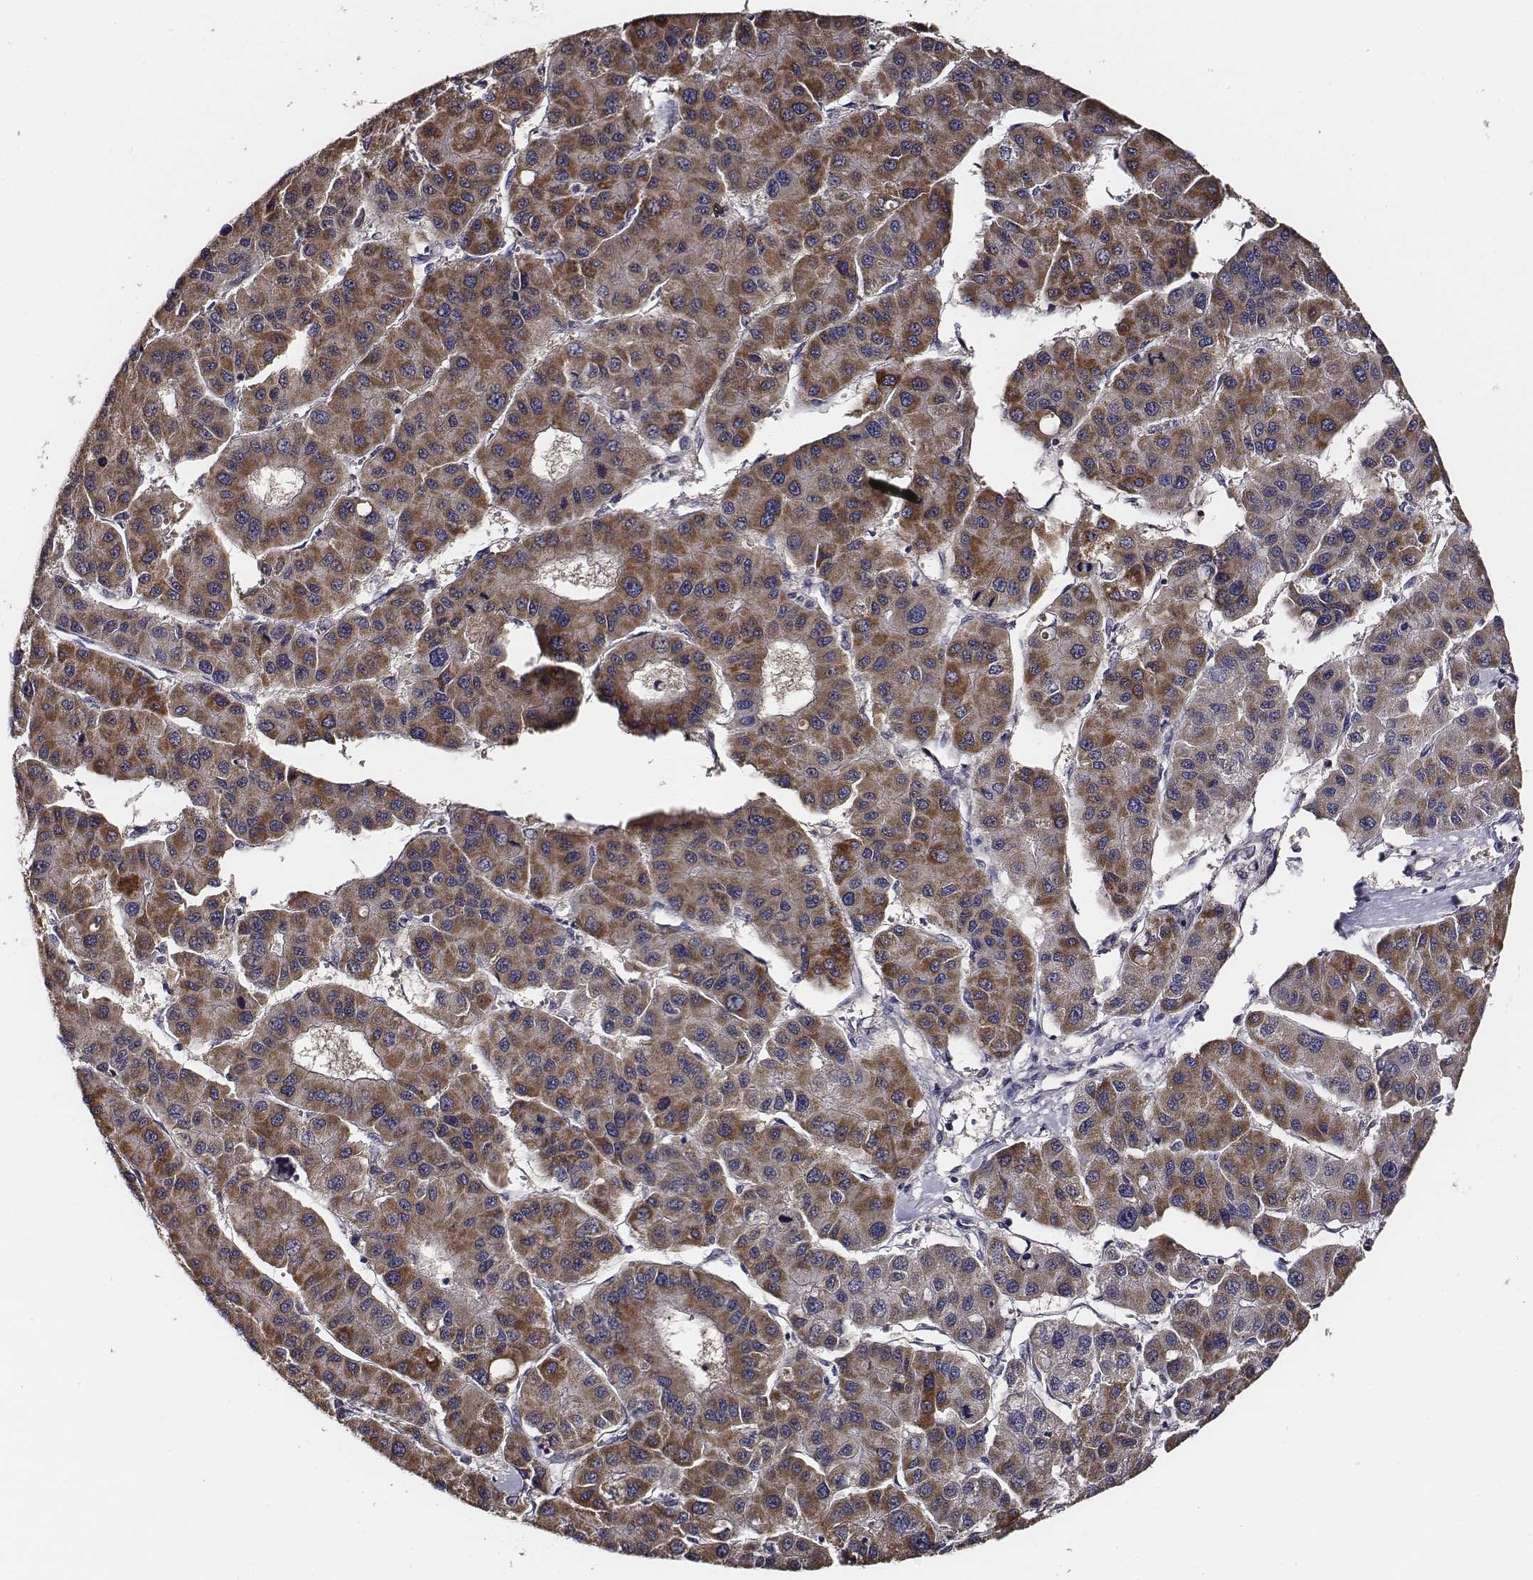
{"staining": {"intensity": "moderate", "quantity": ">75%", "location": "cytoplasmic/membranous"}, "tissue": "liver cancer", "cell_type": "Tumor cells", "image_type": "cancer", "snomed": [{"axis": "morphology", "description": "Carcinoma, Hepatocellular, NOS"}, {"axis": "topography", "description": "Liver"}], "caption": "Protein staining by IHC exhibits moderate cytoplasmic/membranous positivity in about >75% of tumor cells in liver cancer.", "gene": "AADAT", "patient": {"sex": "male", "age": 73}}